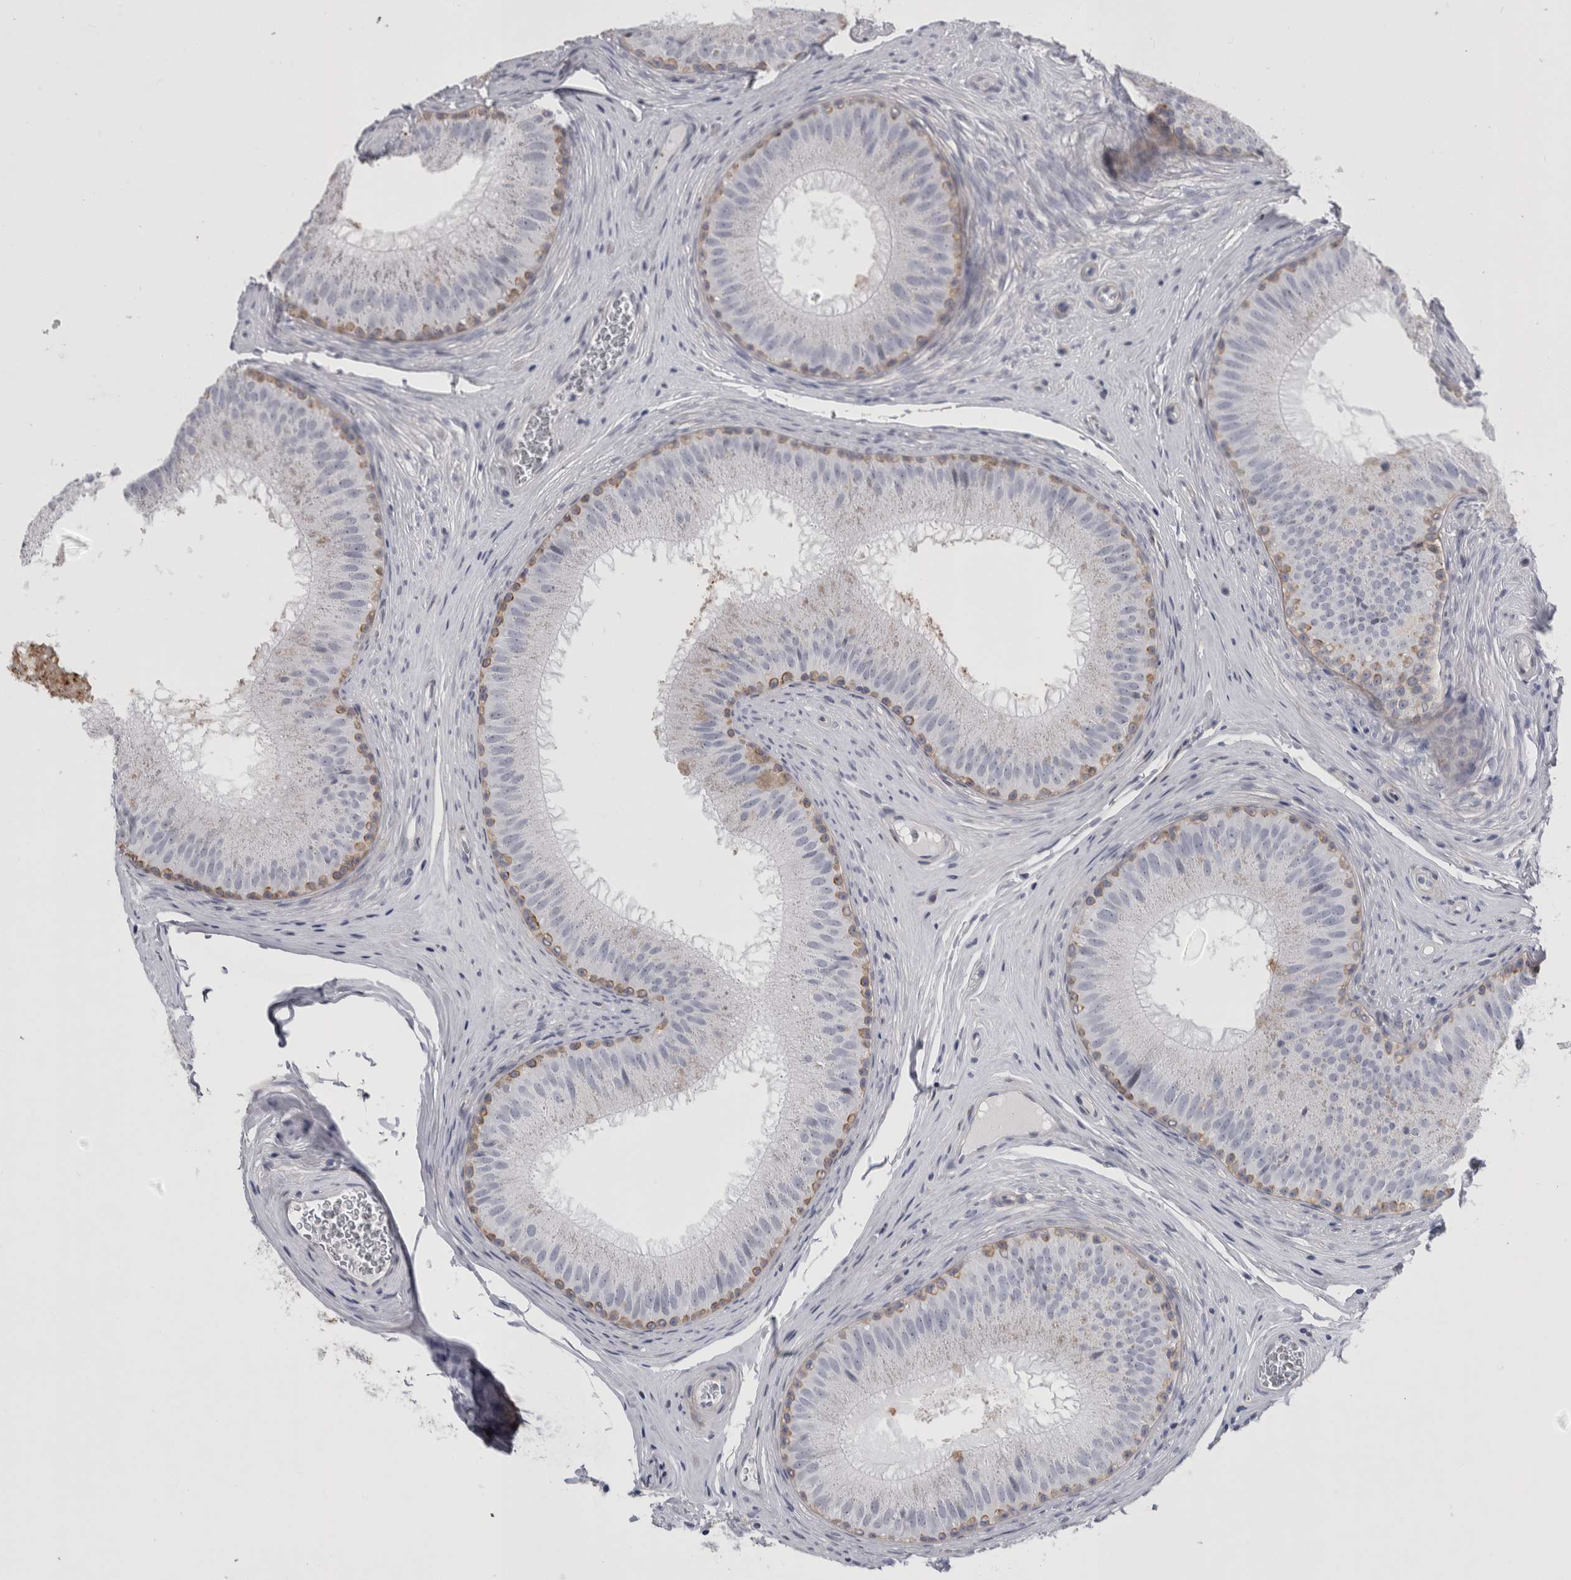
{"staining": {"intensity": "moderate", "quantity": "25%-75%", "location": "cytoplasmic/membranous"}, "tissue": "epididymis", "cell_type": "Glandular cells", "image_type": "normal", "snomed": [{"axis": "morphology", "description": "Normal tissue, NOS"}, {"axis": "topography", "description": "Epididymis"}], "caption": "DAB immunohistochemical staining of normal epididymis displays moderate cytoplasmic/membranous protein expression in about 25%-75% of glandular cells. (Brightfield microscopy of DAB IHC at high magnification).", "gene": "DNAJC24", "patient": {"sex": "male", "age": 32}}